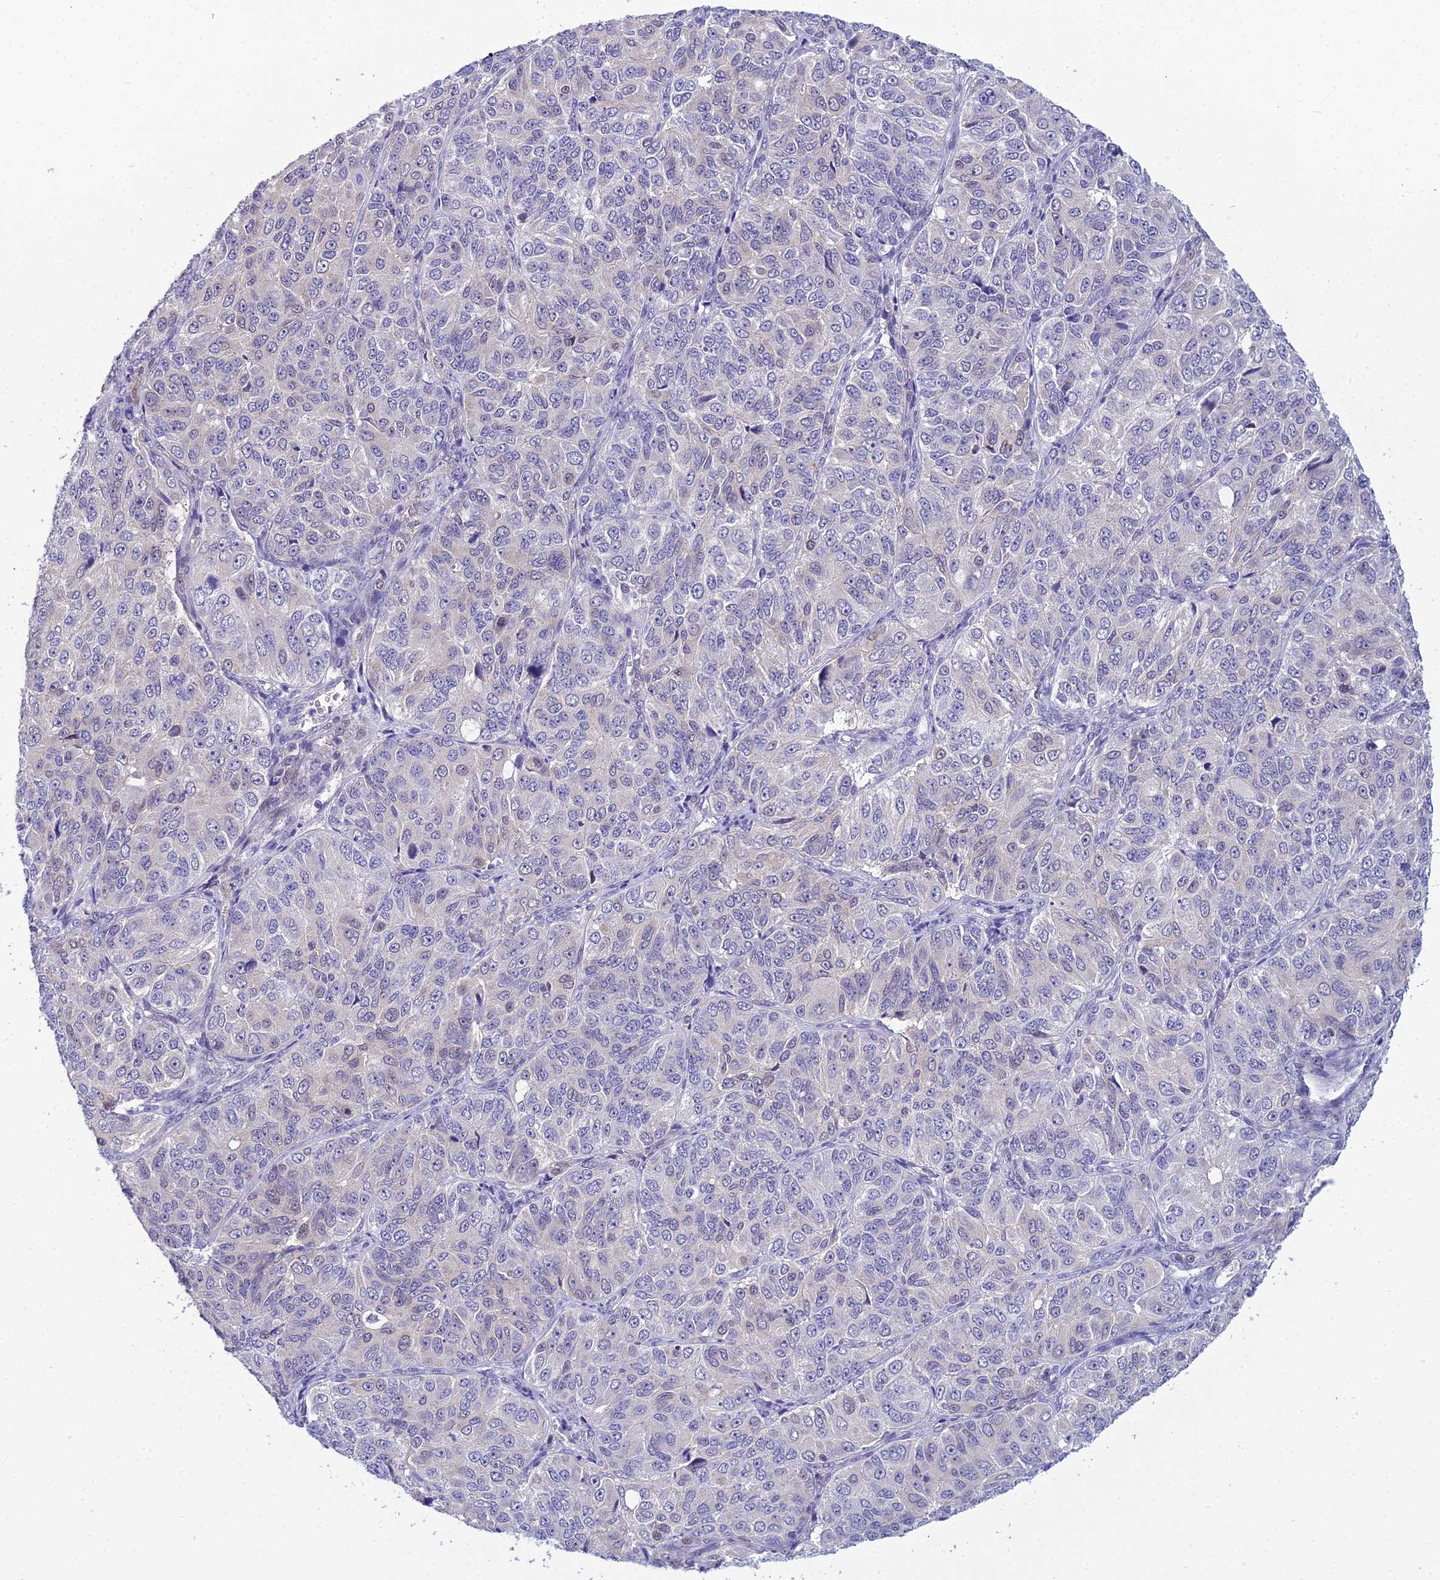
{"staining": {"intensity": "negative", "quantity": "none", "location": "none"}, "tissue": "ovarian cancer", "cell_type": "Tumor cells", "image_type": "cancer", "snomed": [{"axis": "morphology", "description": "Carcinoma, endometroid"}, {"axis": "topography", "description": "Ovary"}], "caption": "A high-resolution image shows IHC staining of ovarian cancer (endometroid carcinoma), which shows no significant staining in tumor cells. Brightfield microscopy of immunohistochemistry (IHC) stained with DAB (3,3'-diaminobenzidine) (brown) and hematoxylin (blue), captured at high magnification.", "gene": "ZMIZ1", "patient": {"sex": "female", "age": 51}}